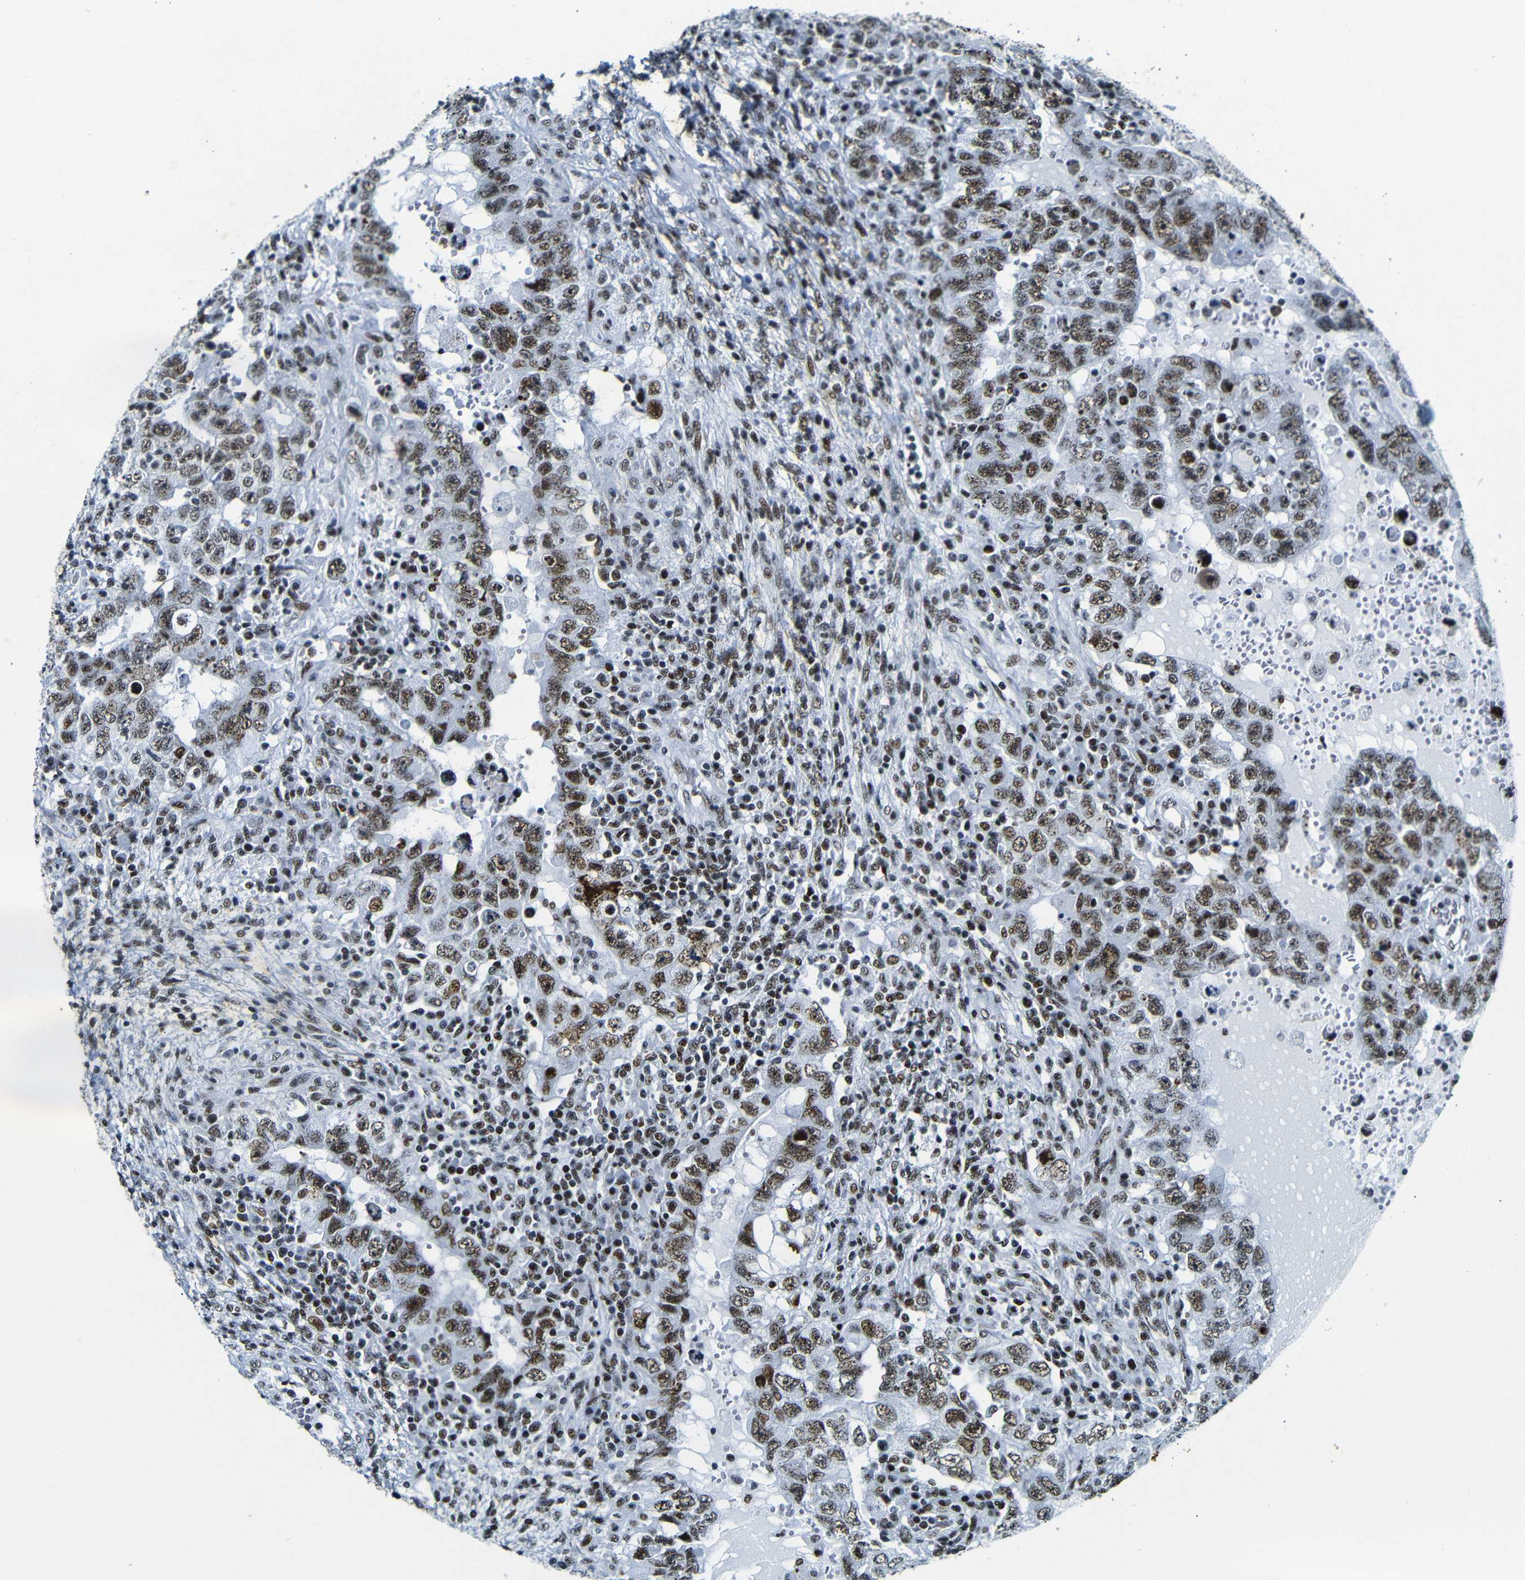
{"staining": {"intensity": "moderate", "quantity": ">75%", "location": "nuclear"}, "tissue": "testis cancer", "cell_type": "Tumor cells", "image_type": "cancer", "snomed": [{"axis": "morphology", "description": "Carcinoma, Embryonal, NOS"}, {"axis": "topography", "description": "Testis"}], "caption": "The immunohistochemical stain highlights moderate nuclear staining in tumor cells of testis cancer tissue.", "gene": "SRSF1", "patient": {"sex": "male", "age": 26}}